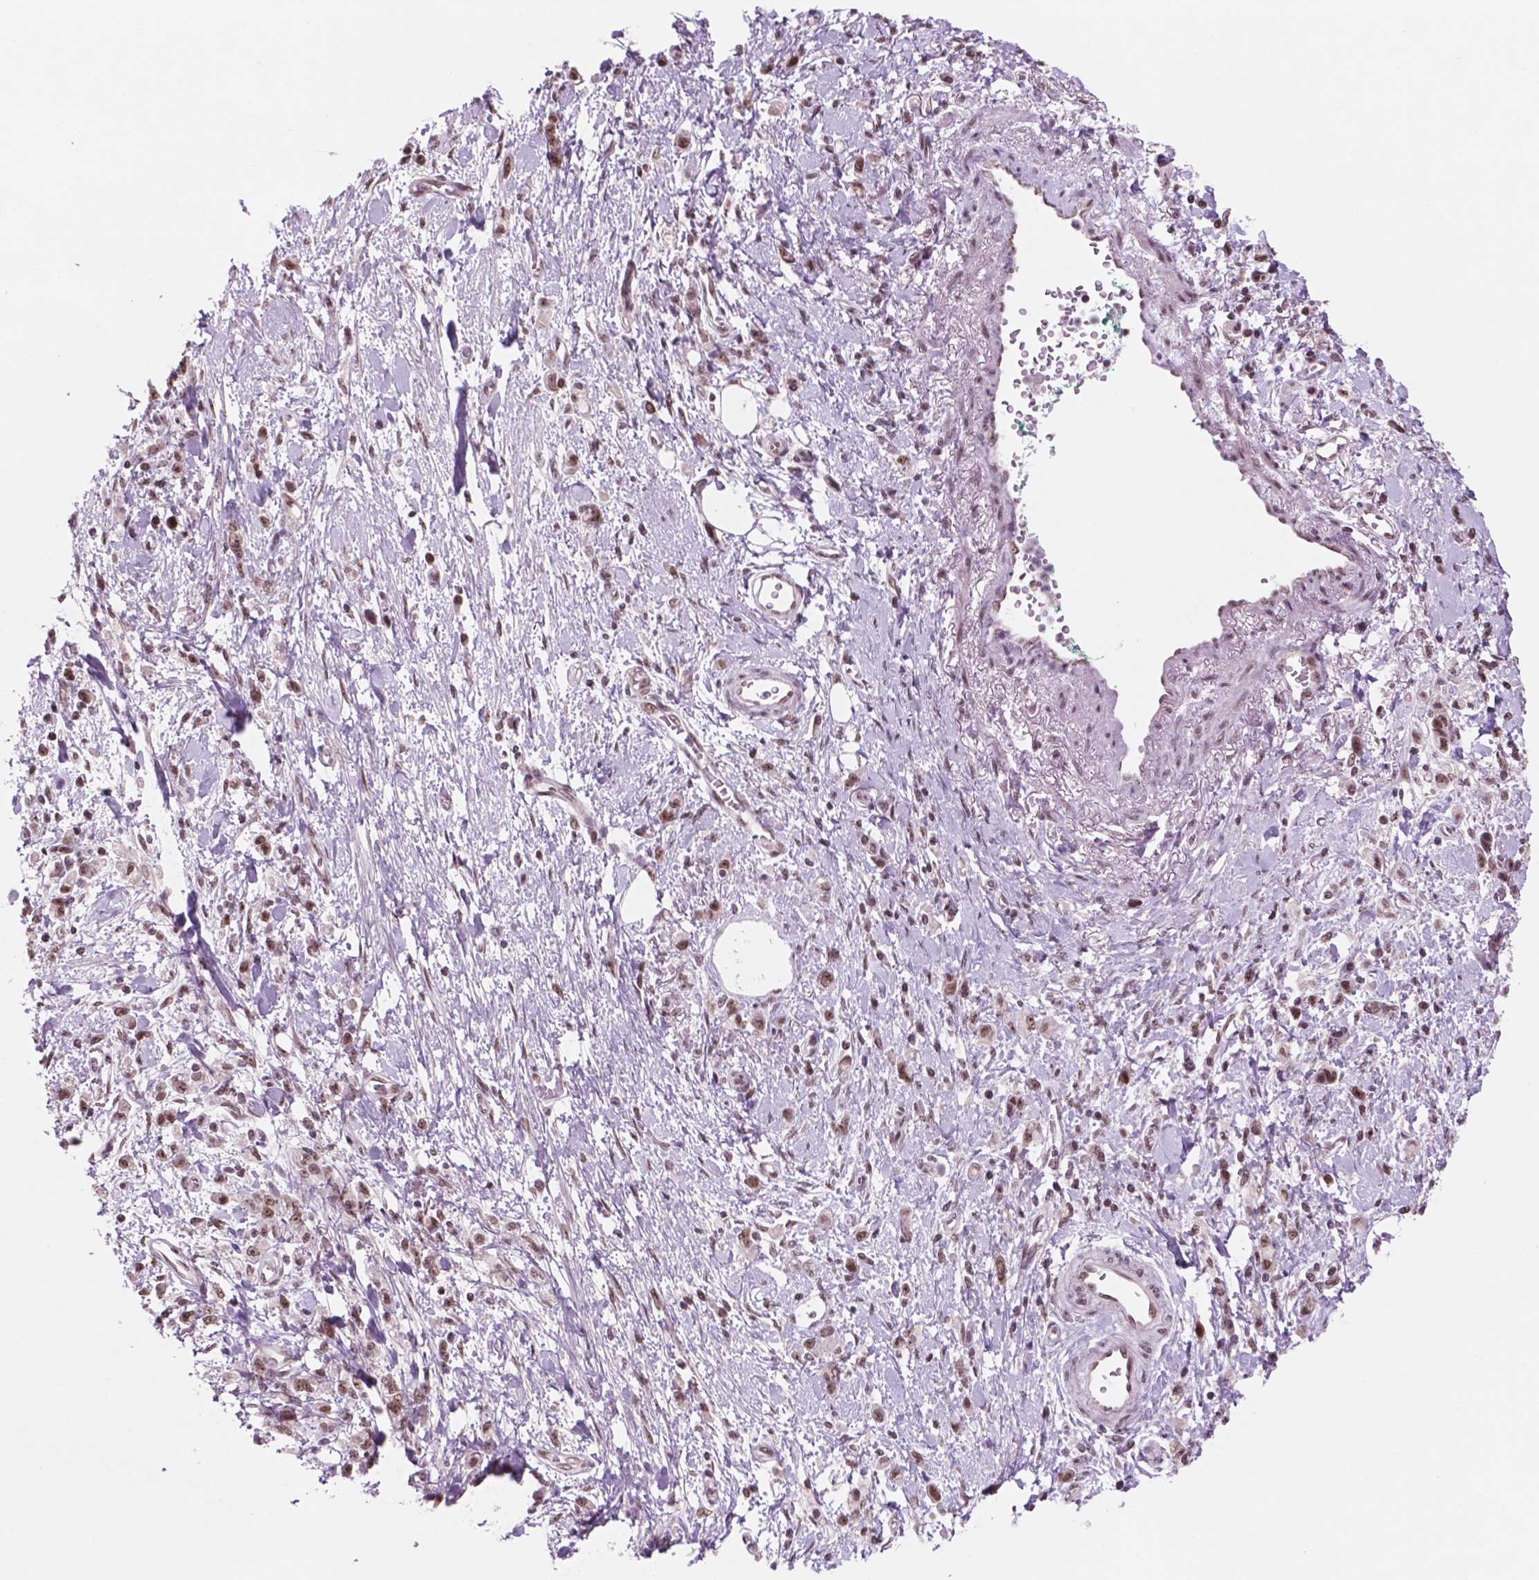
{"staining": {"intensity": "strong", "quantity": ">75%", "location": "nuclear"}, "tissue": "stomach cancer", "cell_type": "Tumor cells", "image_type": "cancer", "snomed": [{"axis": "morphology", "description": "Adenocarcinoma, NOS"}, {"axis": "topography", "description": "Stomach"}], "caption": "Immunohistochemical staining of stomach adenocarcinoma exhibits high levels of strong nuclear protein positivity in about >75% of tumor cells.", "gene": "POLR2E", "patient": {"sex": "male", "age": 77}}